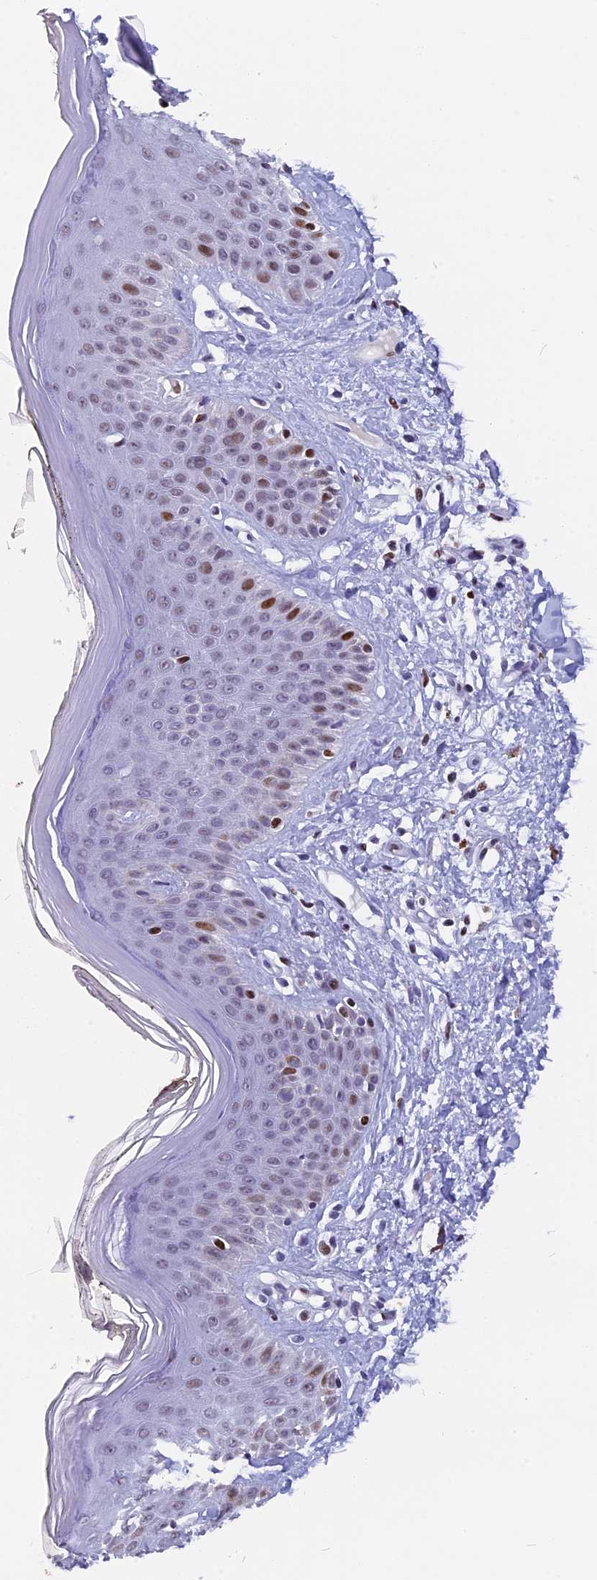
{"staining": {"intensity": "moderate", "quantity": ">75%", "location": "nuclear"}, "tissue": "skin", "cell_type": "Fibroblasts", "image_type": "normal", "snomed": [{"axis": "morphology", "description": "Normal tissue, NOS"}, {"axis": "topography", "description": "Skin"}], "caption": "This image exhibits immunohistochemistry staining of unremarkable skin, with medium moderate nuclear positivity in approximately >75% of fibroblasts.", "gene": "NSA2", "patient": {"sex": "female", "age": 64}}